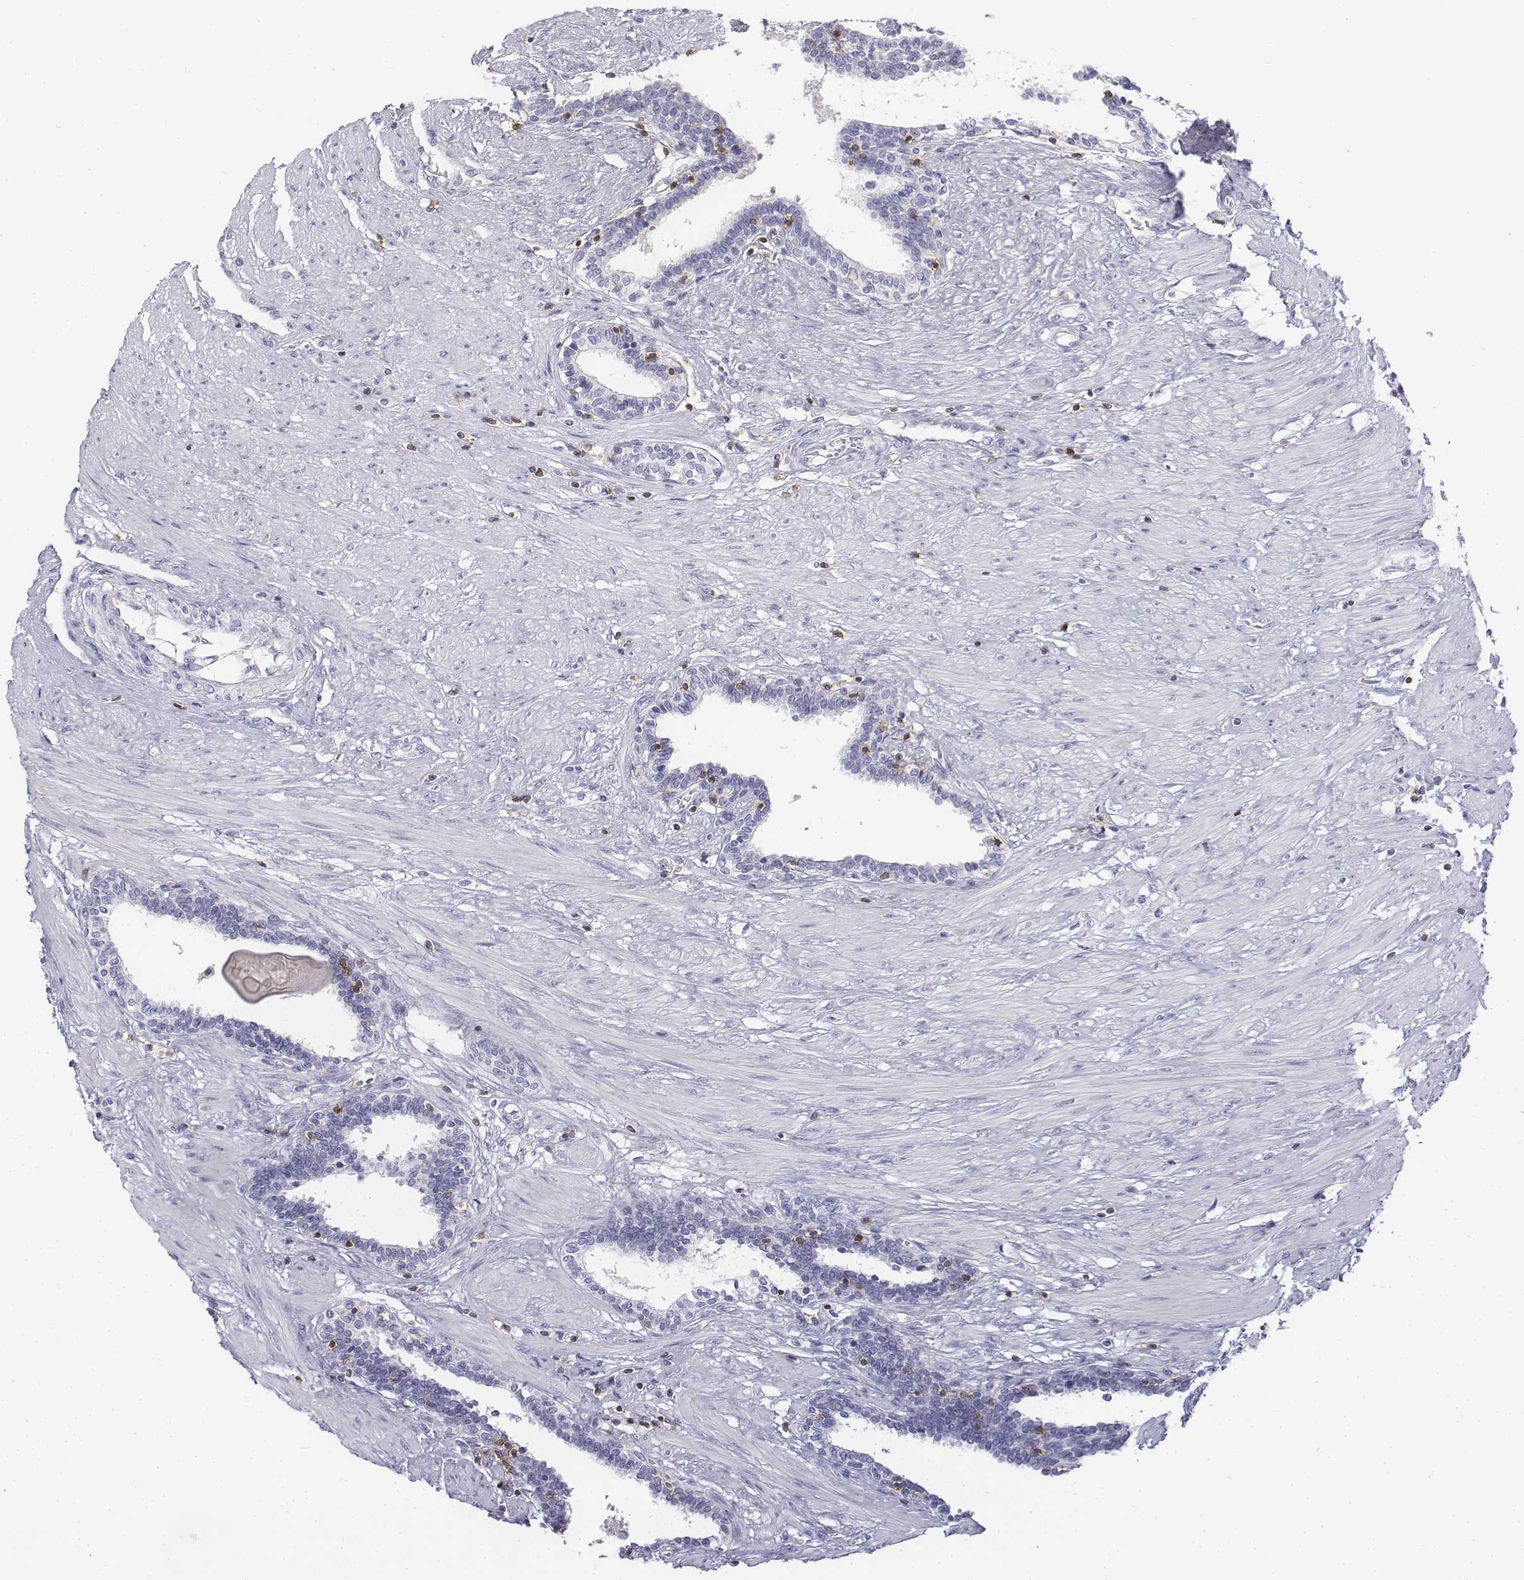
{"staining": {"intensity": "negative", "quantity": "none", "location": "none"}, "tissue": "prostate", "cell_type": "Glandular cells", "image_type": "normal", "snomed": [{"axis": "morphology", "description": "Normal tissue, NOS"}, {"axis": "topography", "description": "Prostate"}], "caption": "There is no significant positivity in glandular cells of prostate. (Brightfield microscopy of DAB immunohistochemistry at high magnification).", "gene": "CD3E", "patient": {"sex": "male", "age": 55}}